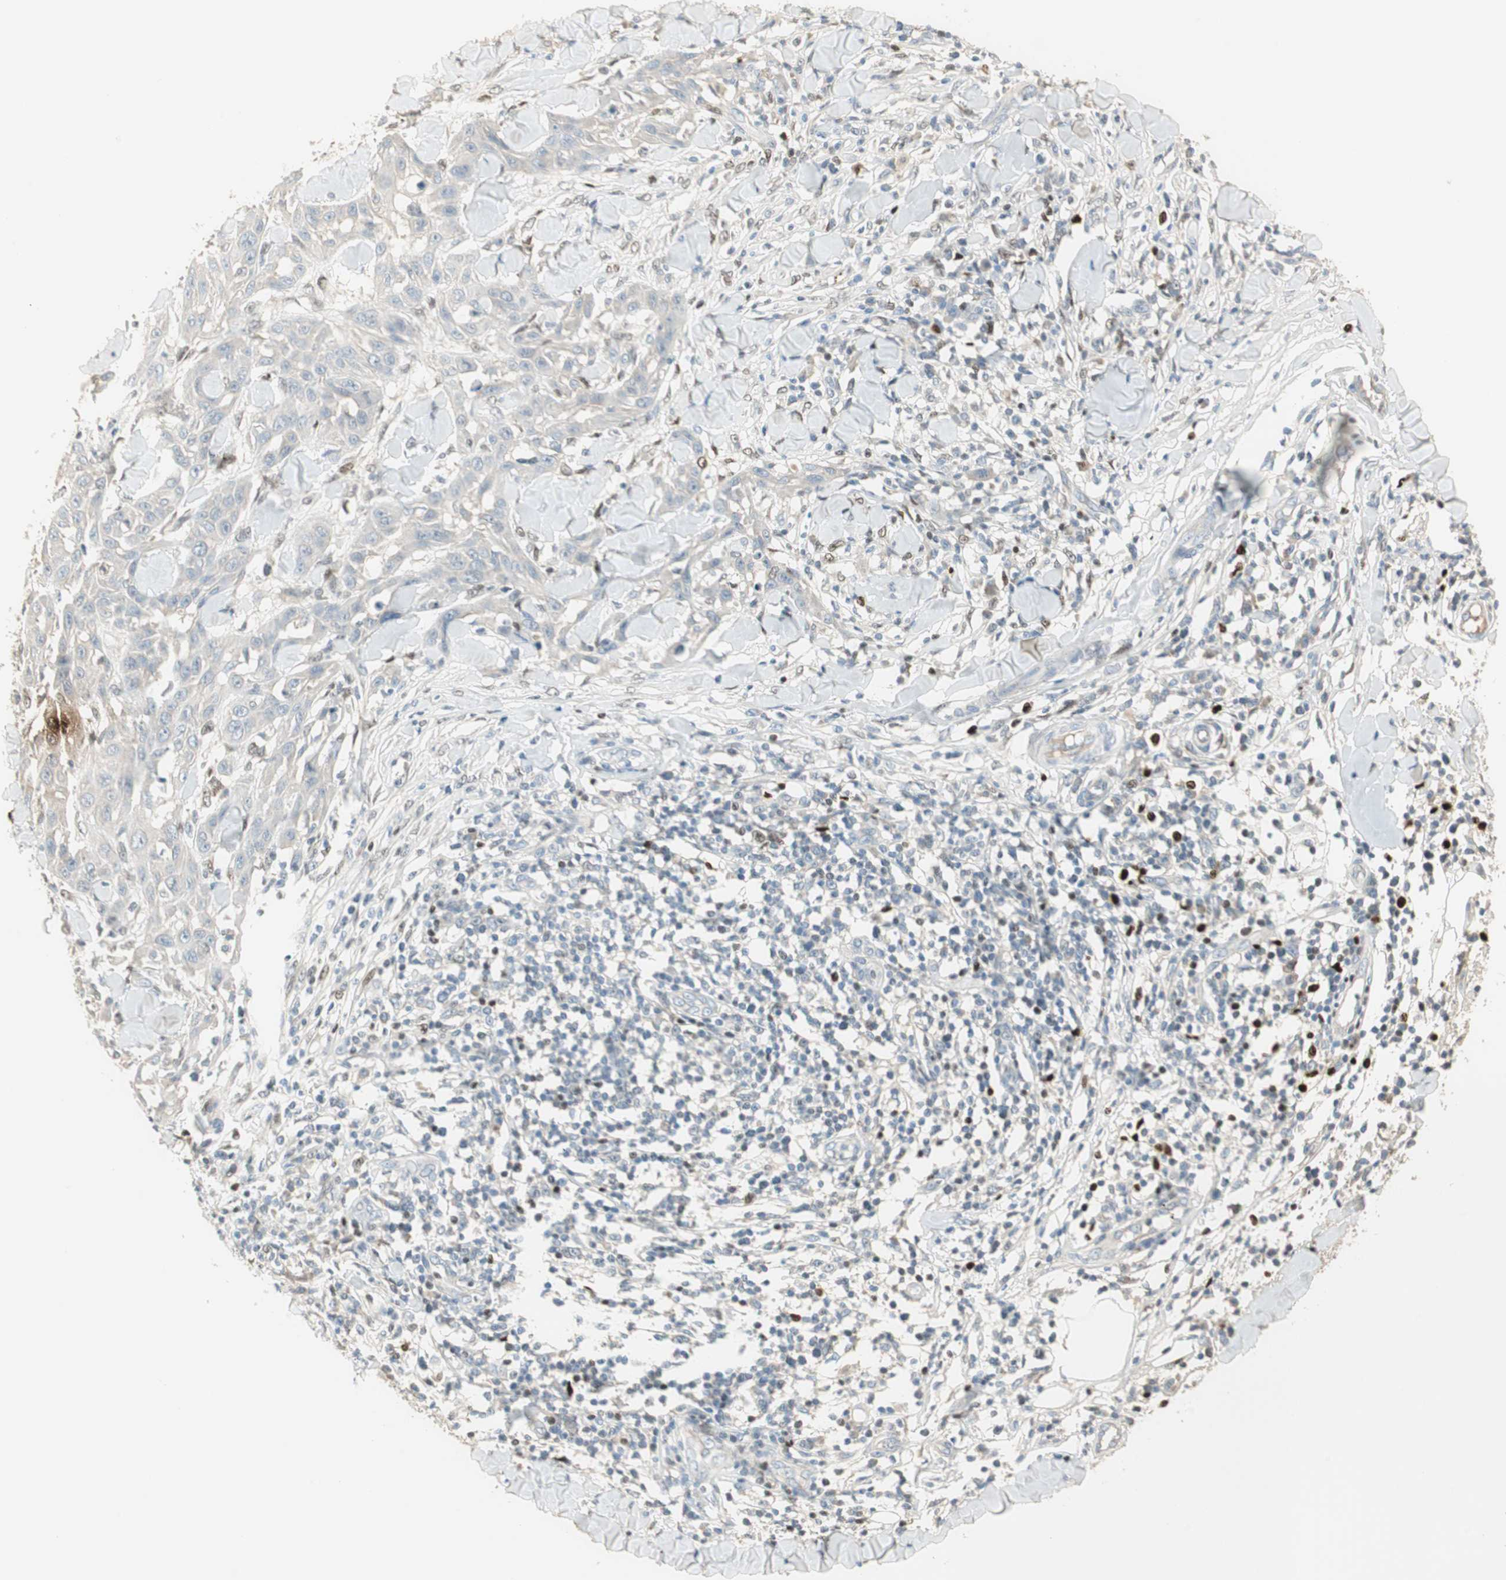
{"staining": {"intensity": "negative", "quantity": "none", "location": "none"}, "tissue": "skin cancer", "cell_type": "Tumor cells", "image_type": "cancer", "snomed": [{"axis": "morphology", "description": "Squamous cell carcinoma, NOS"}, {"axis": "topography", "description": "Skin"}], "caption": "Tumor cells are negative for brown protein staining in skin cancer.", "gene": "RUNX2", "patient": {"sex": "male", "age": 24}}